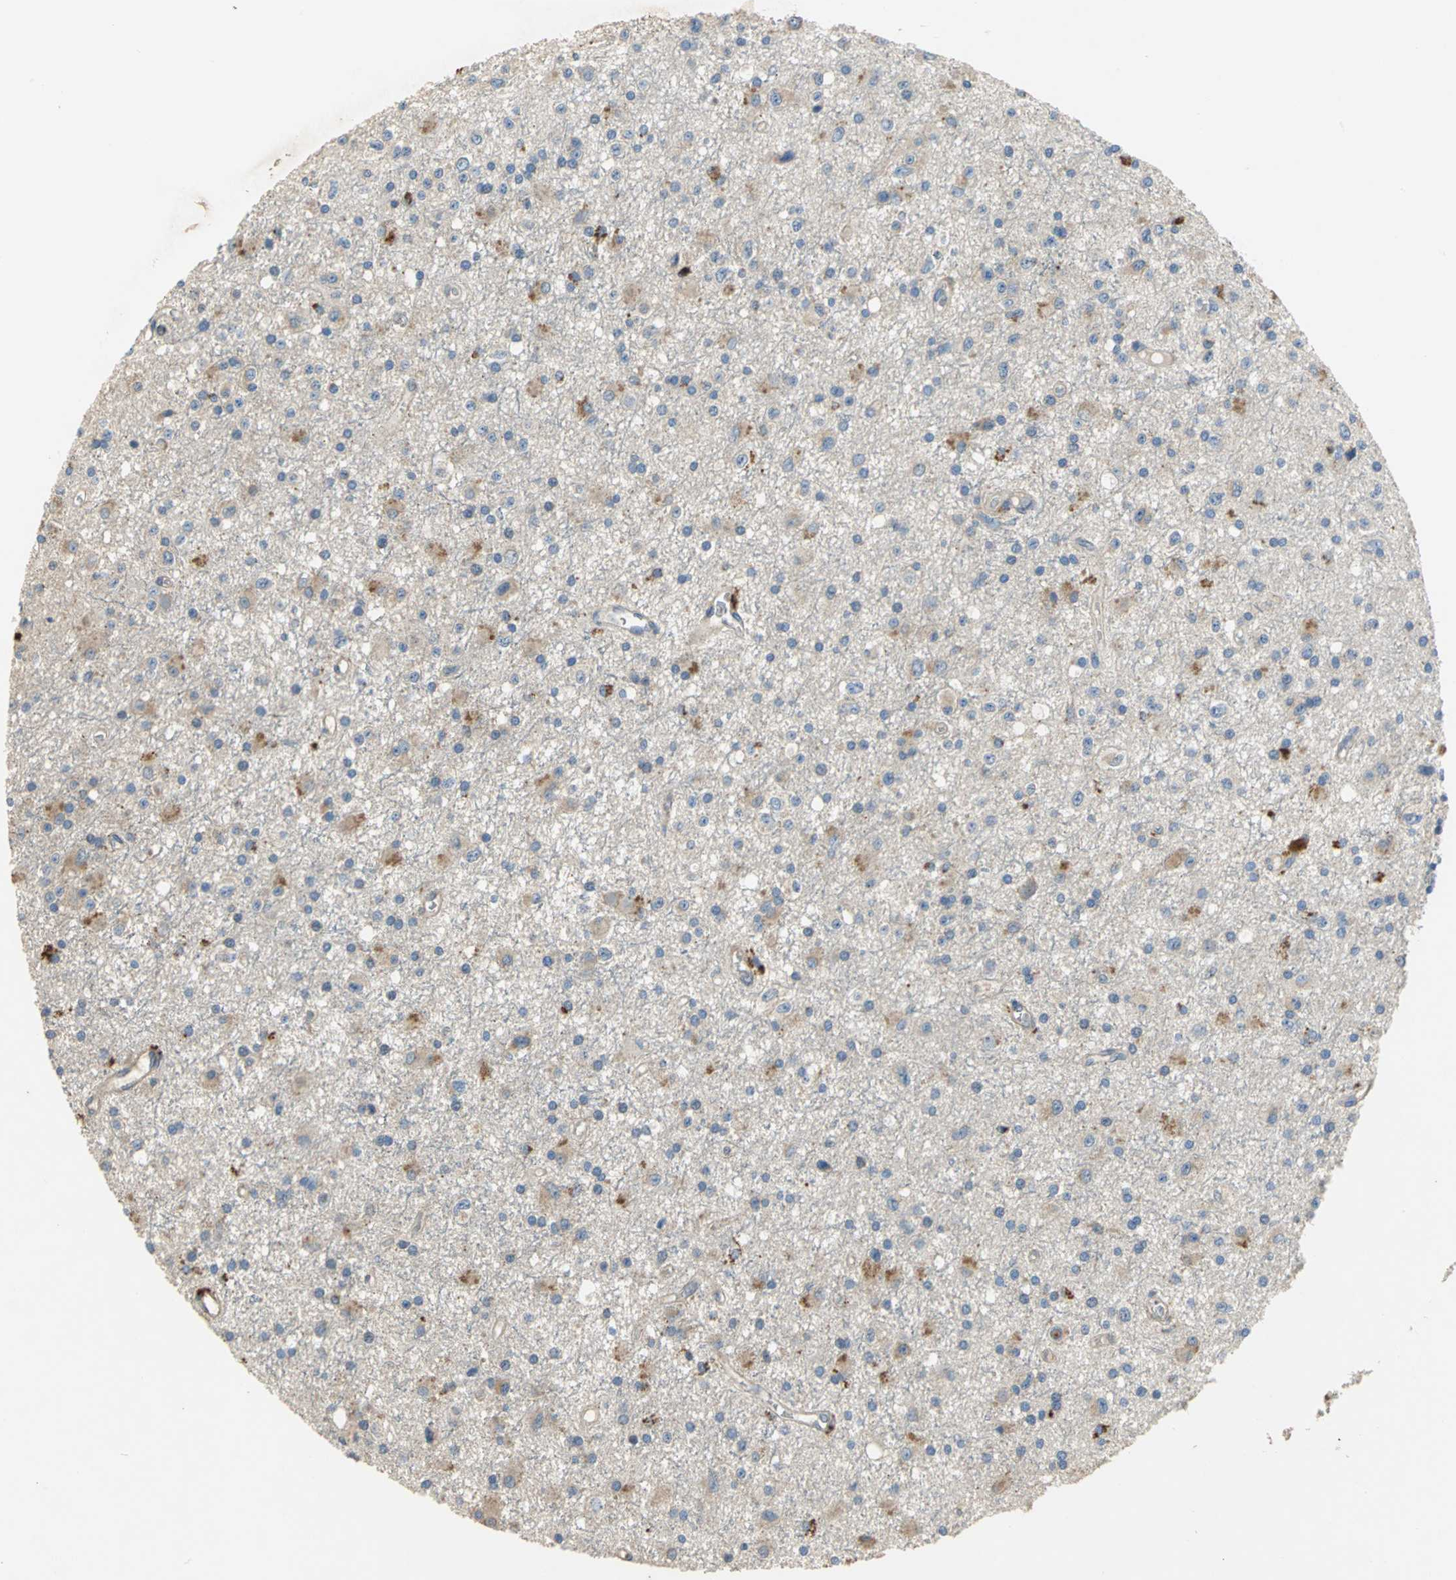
{"staining": {"intensity": "weak", "quantity": "25%-75%", "location": "cytoplasmic/membranous"}, "tissue": "glioma", "cell_type": "Tumor cells", "image_type": "cancer", "snomed": [{"axis": "morphology", "description": "Glioma, malignant, Low grade"}, {"axis": "topography", "description": "Brain"}], "caption": "Weak cytoplasmic/membranous positivity is appreciated in approximately 25%-75% of tumor cells in low-grade glioma (malignant).", "gene": "IL17RB", "patient": {"sex": "male", "age": 58}}